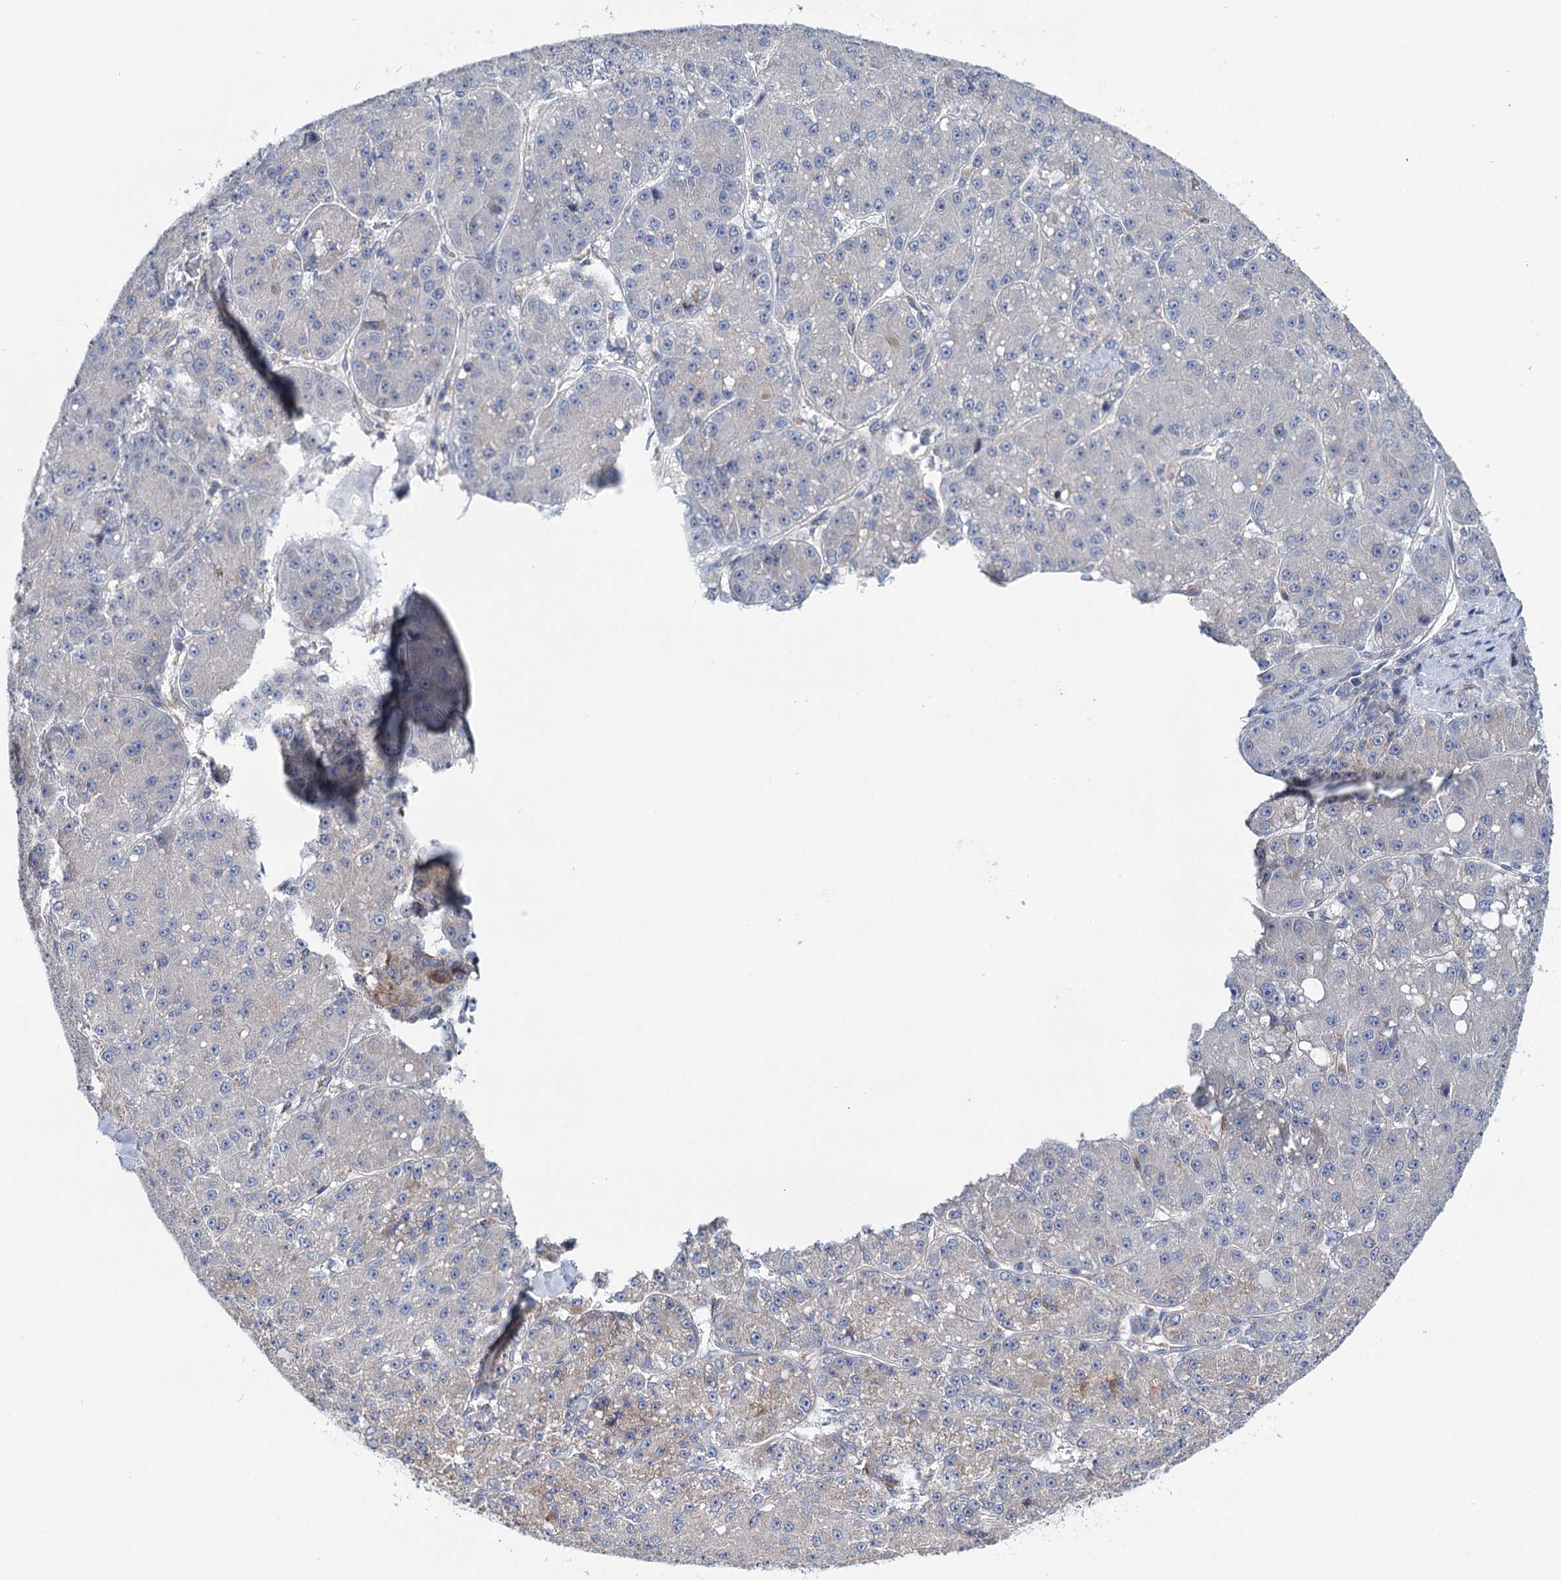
{"staining": {"intensity": "negative", "quantity": "none", "location": "none"}, "tissue": "liver cancer", "cell_type": "Tumor cells", "image_type": "cancer", "snomed": [{"axis": "morphology", "description": "Carcinoma, Hepatocellular, NOS"}, {"axis": "topography", "description": "Liver"}], "caption": "Photomicrograph shows no significant protein positivity in tumor cells of liver hepatocellular carcinoma. Nuclei are stained in blue.", "gene": "SUCLA2", "patient": {"sex": "male", "age": 67}}